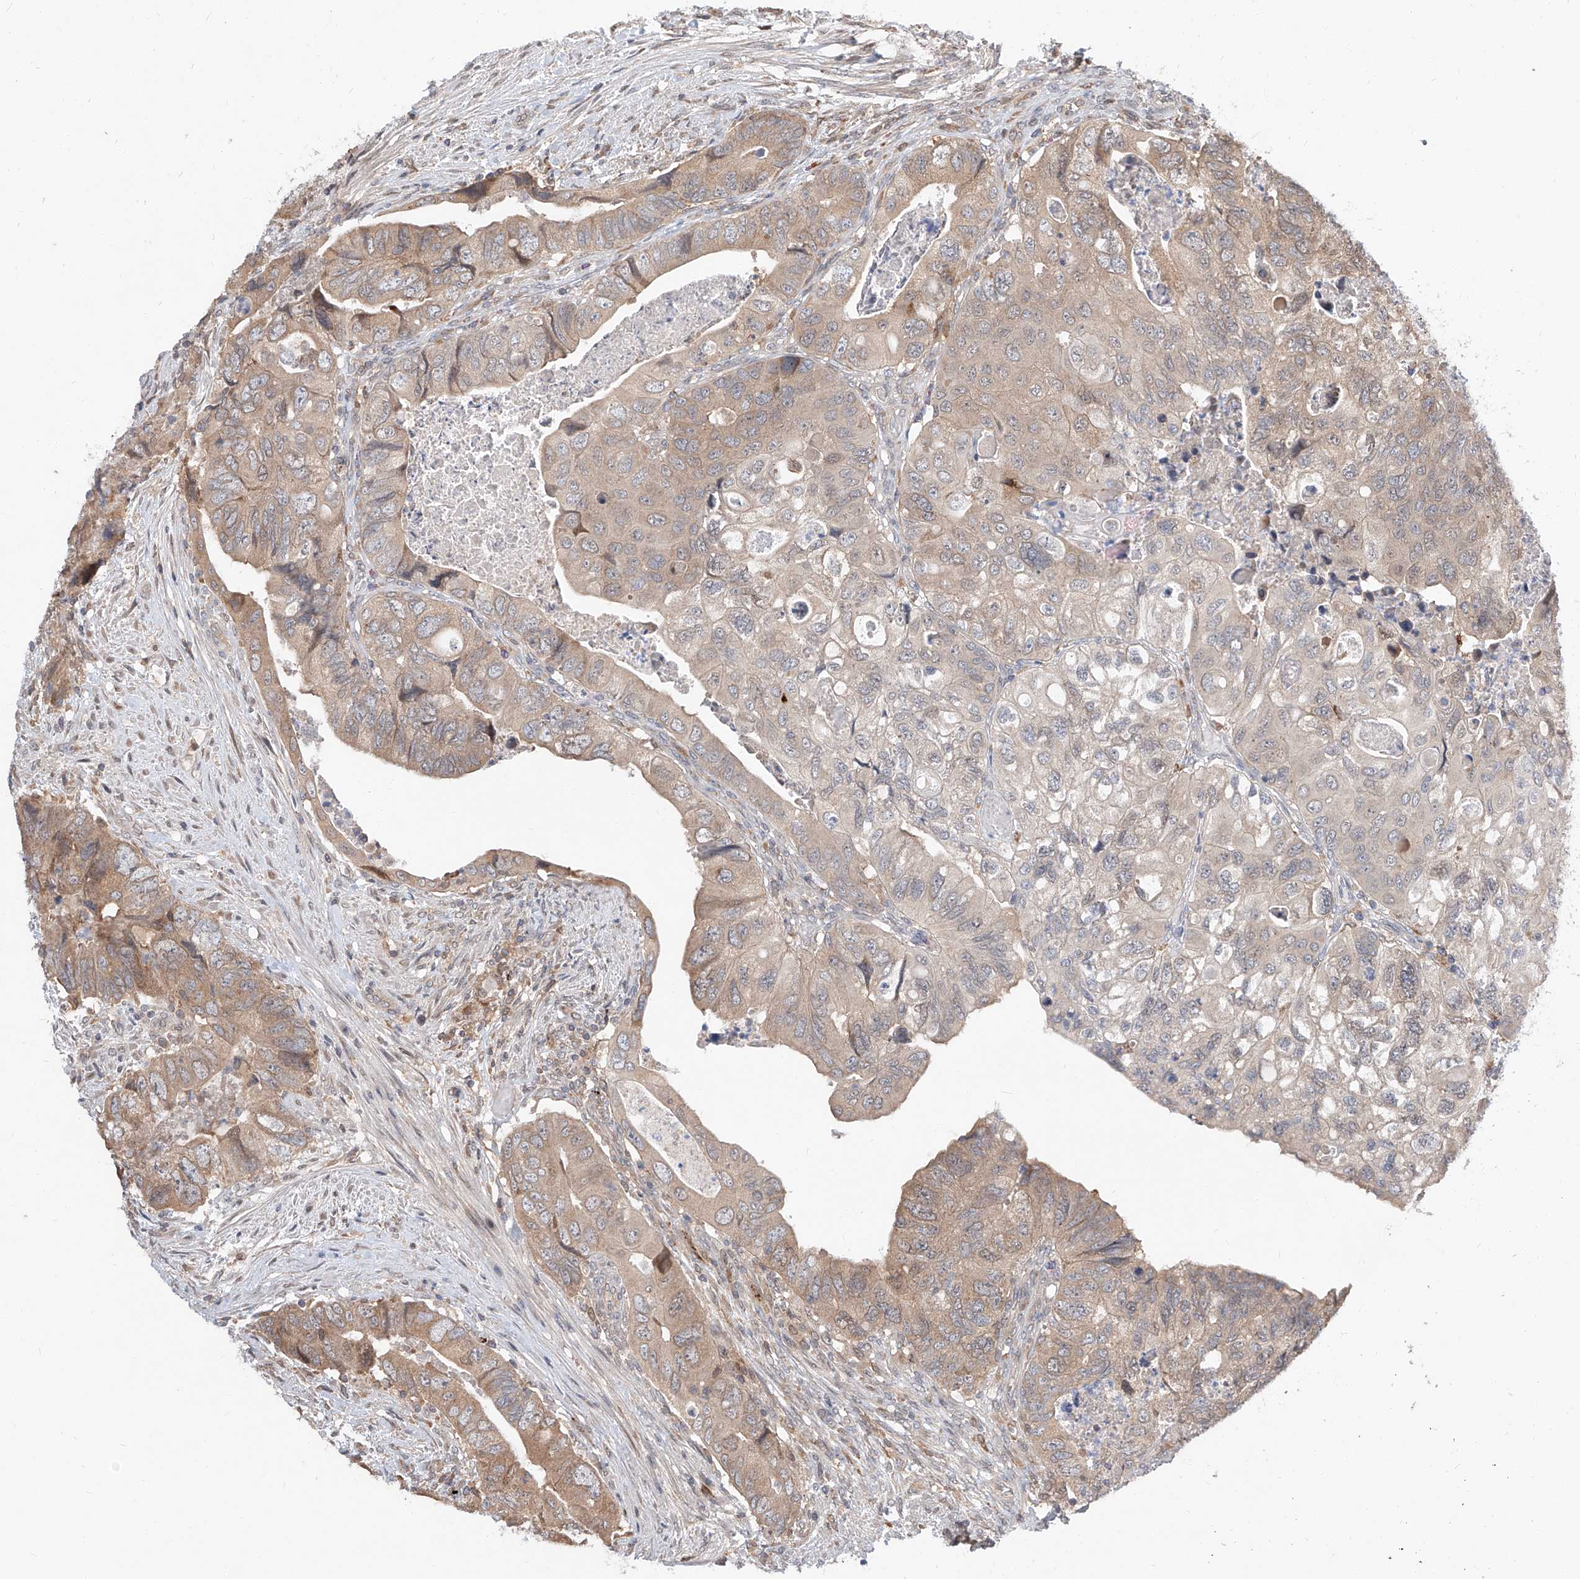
{"staining": {"intensity": "weak", "quantity": "25%-75%", "location": "cytoplasmic/membranous,nuclear"}, "tissue": "colorectal cancer", "cell_type": "Tumor cells", "image_type": "cancer", "snomed": [{"axis": "morphology", "description": "Adenocarcinoma, NOS"}, {"axis": "topography", "description": "Rectum"}], "caption": "Immunohistochemistry staining of colorectal adenocarcinoma, which demonstrates low levels of weak cytoplasmic/membranous and nuclear positivity in about 25%-75% of tumor cells indicating weak cytoplasmic/membranous and nuclear protein positivity. The staining was performed using DAB (brown) for protein detection and nuclei were counterstained in hematoxylin (blue).", "gene": "DIRAS3", "patient": {"sex": "male", "age": 63}}